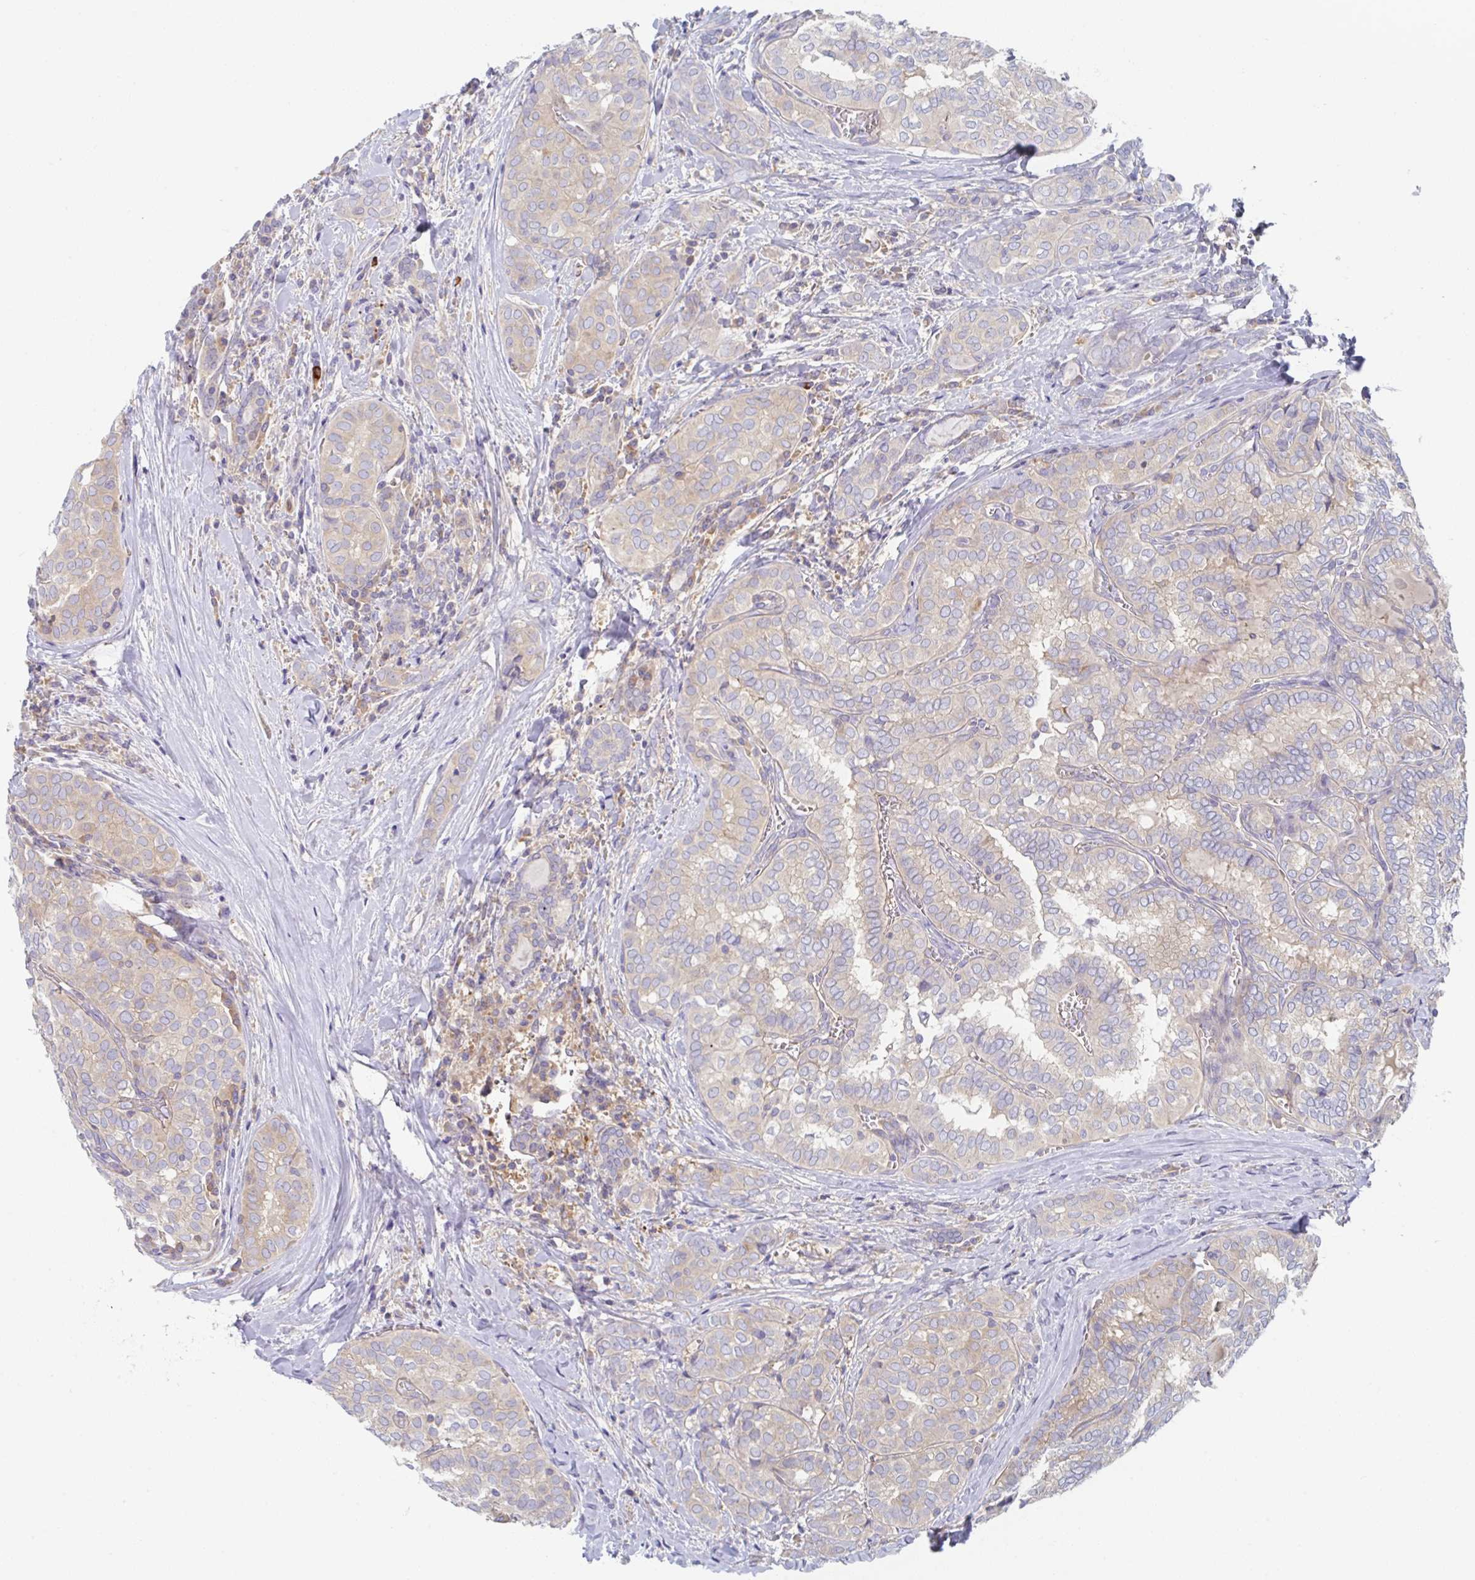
{"staining": {"intensity": "weak", "quantity": "<25%", "location": "cytoplasmic/membranous"}, "tissue": "thyroid cancer", "cell_type": "Tumor cells", "image_type": "cancer", "snomed": [{"axis": "morphology", "description": "Papillary adenocarcinoma, NOS"}, {"axis": "topography", "description": "Thyroid gland"}], "caption": "A high-resolution histopathology image shows IHC staining of thyroid papillary adenocarcinoma, which shows no significant expression in tumor cells.", "gene": "AMPD2", "patient": {"sex": "female", "age": 30}}